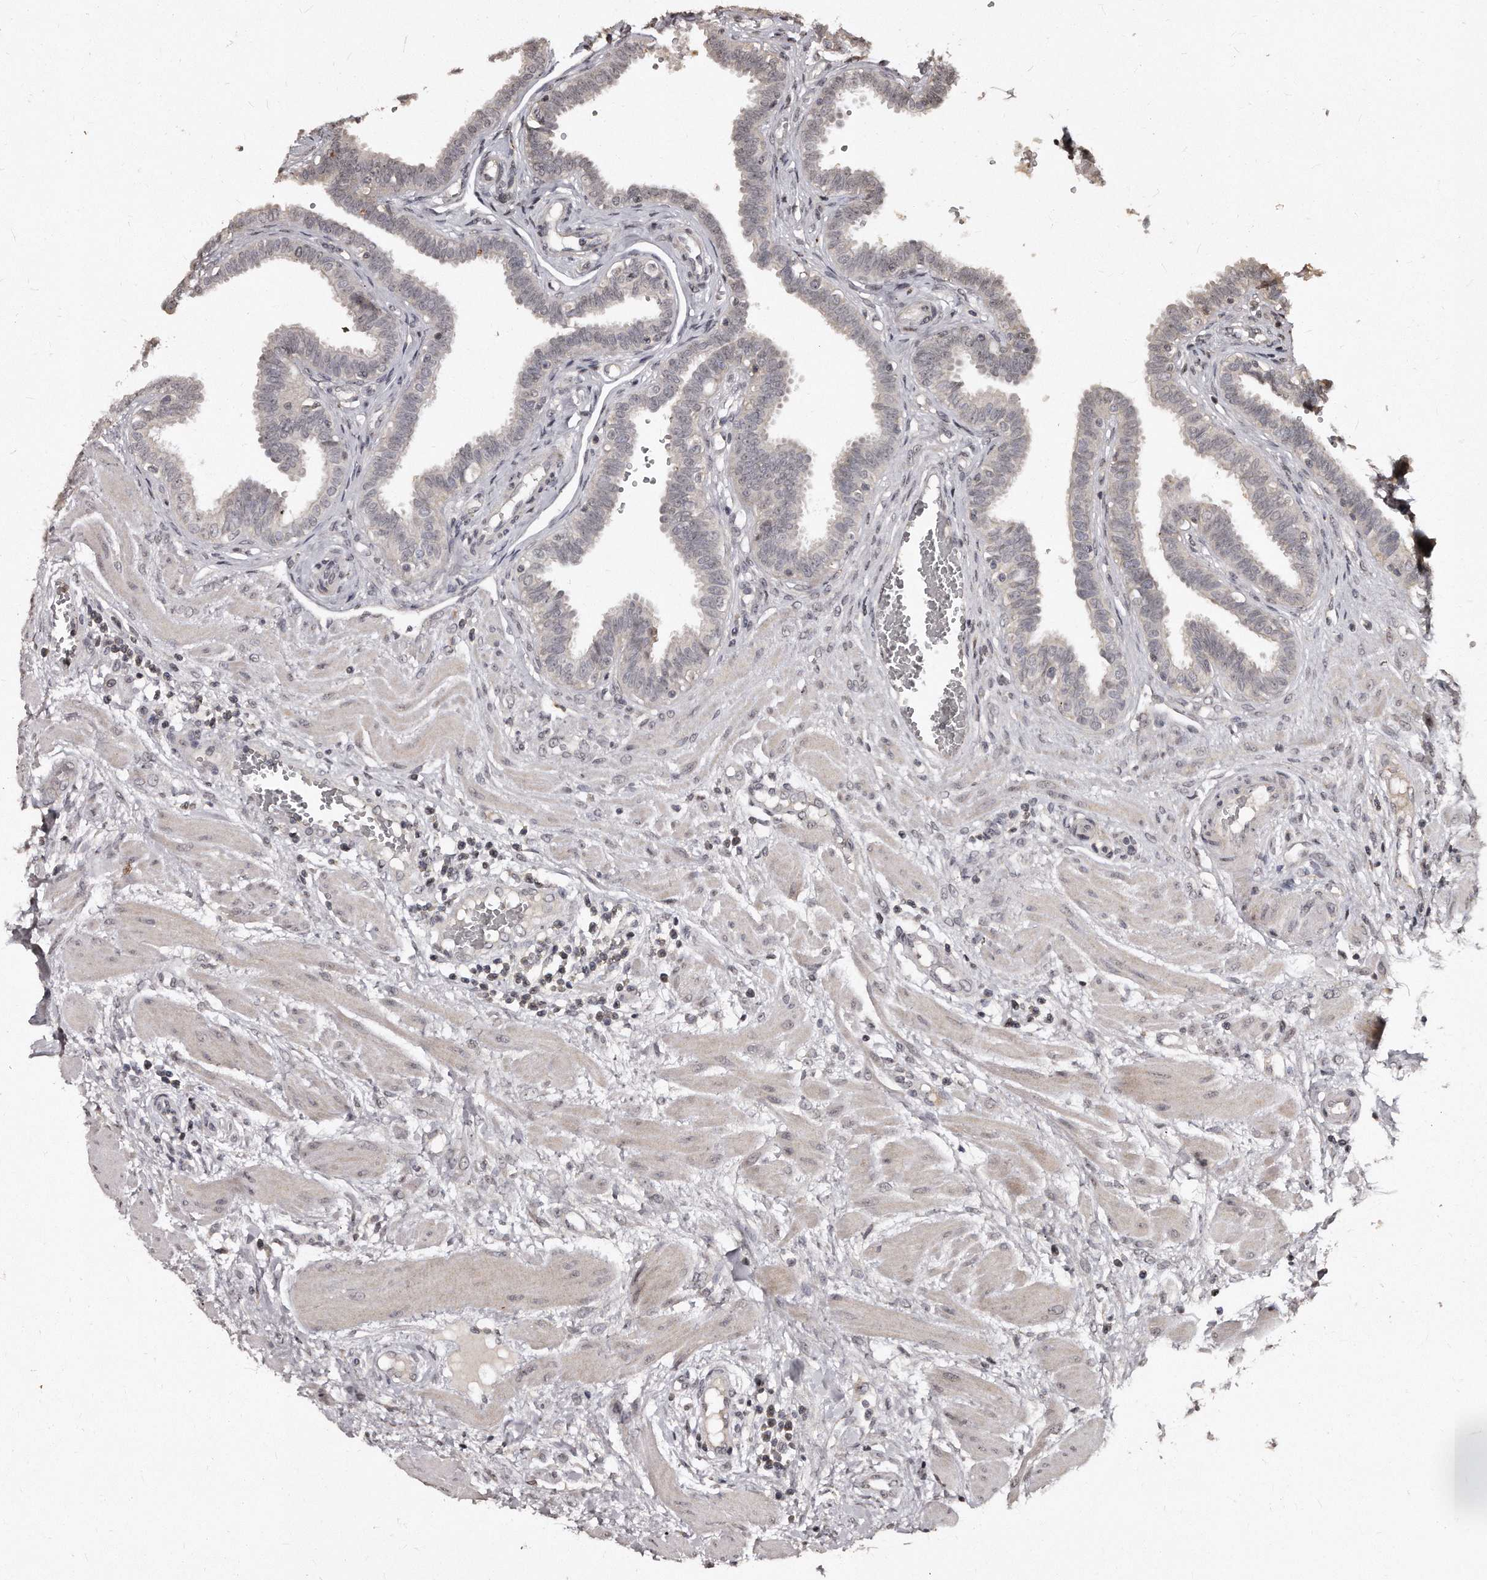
{"staining": {"intensity": "weak", "quantity": "25%-75%", "location": "cytoplasmic/membranous"}, "tissue": "fallopian tube", "cell_type": "Glandular cells", "image_type": "normal", "snomed": [{"axis": "morphology", "description": "Normal tissue, NOS"}, {"axis": "topography", "description": "Fallopian tube"}], "caption": "Immunohistochemical staining of unremarkable fallopian tube demonstrates low levels of weak cytoplasmic/membranous staining in about 25%-75% of glandular cells. (DAB IHC, brown staining for protein, blue staining for nuclei).", "gene": "TSHR", "patient": {"sex": "female", "age": 32}}